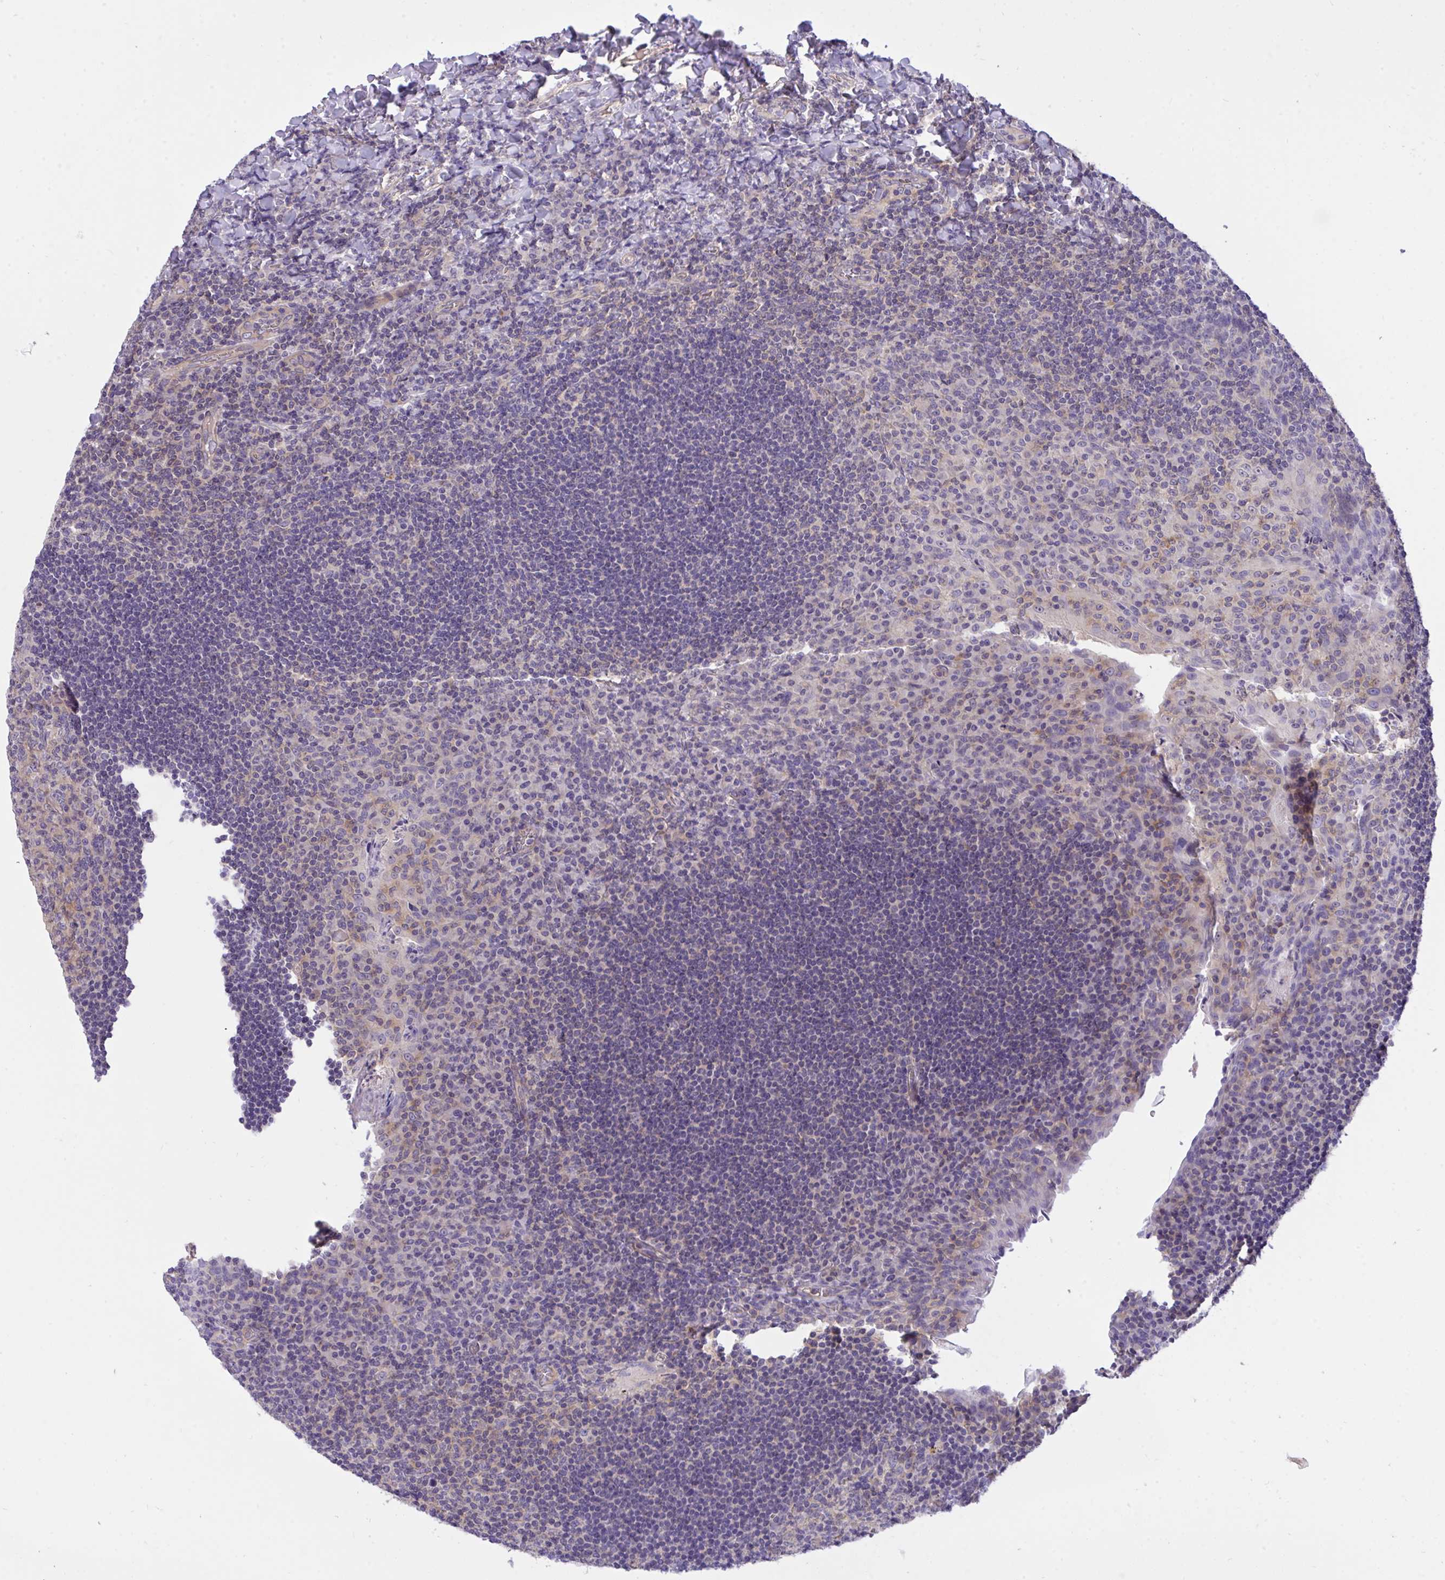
{"staining": {"intensity": "weak", "quantity": "<25%", "location": "cytoplasmic/membranous"}, "tissue": "tonsil", "cell_type": "Germinal center cells", "image_type": "normal", "snomed": [{"axis": "morphology", "description": "Normal tissue, NOS"}, {"axis": "topography", "description": "Tonsil"}], "caption": "A high-resolution photomicrograph shows immunohistochemistry staining of benign tonsil, which shows no significant expression in germinal center cells. Nuclei are stained in blue.", "gene": "TLN2", "patient": {"sex": "male", "age": 17}}